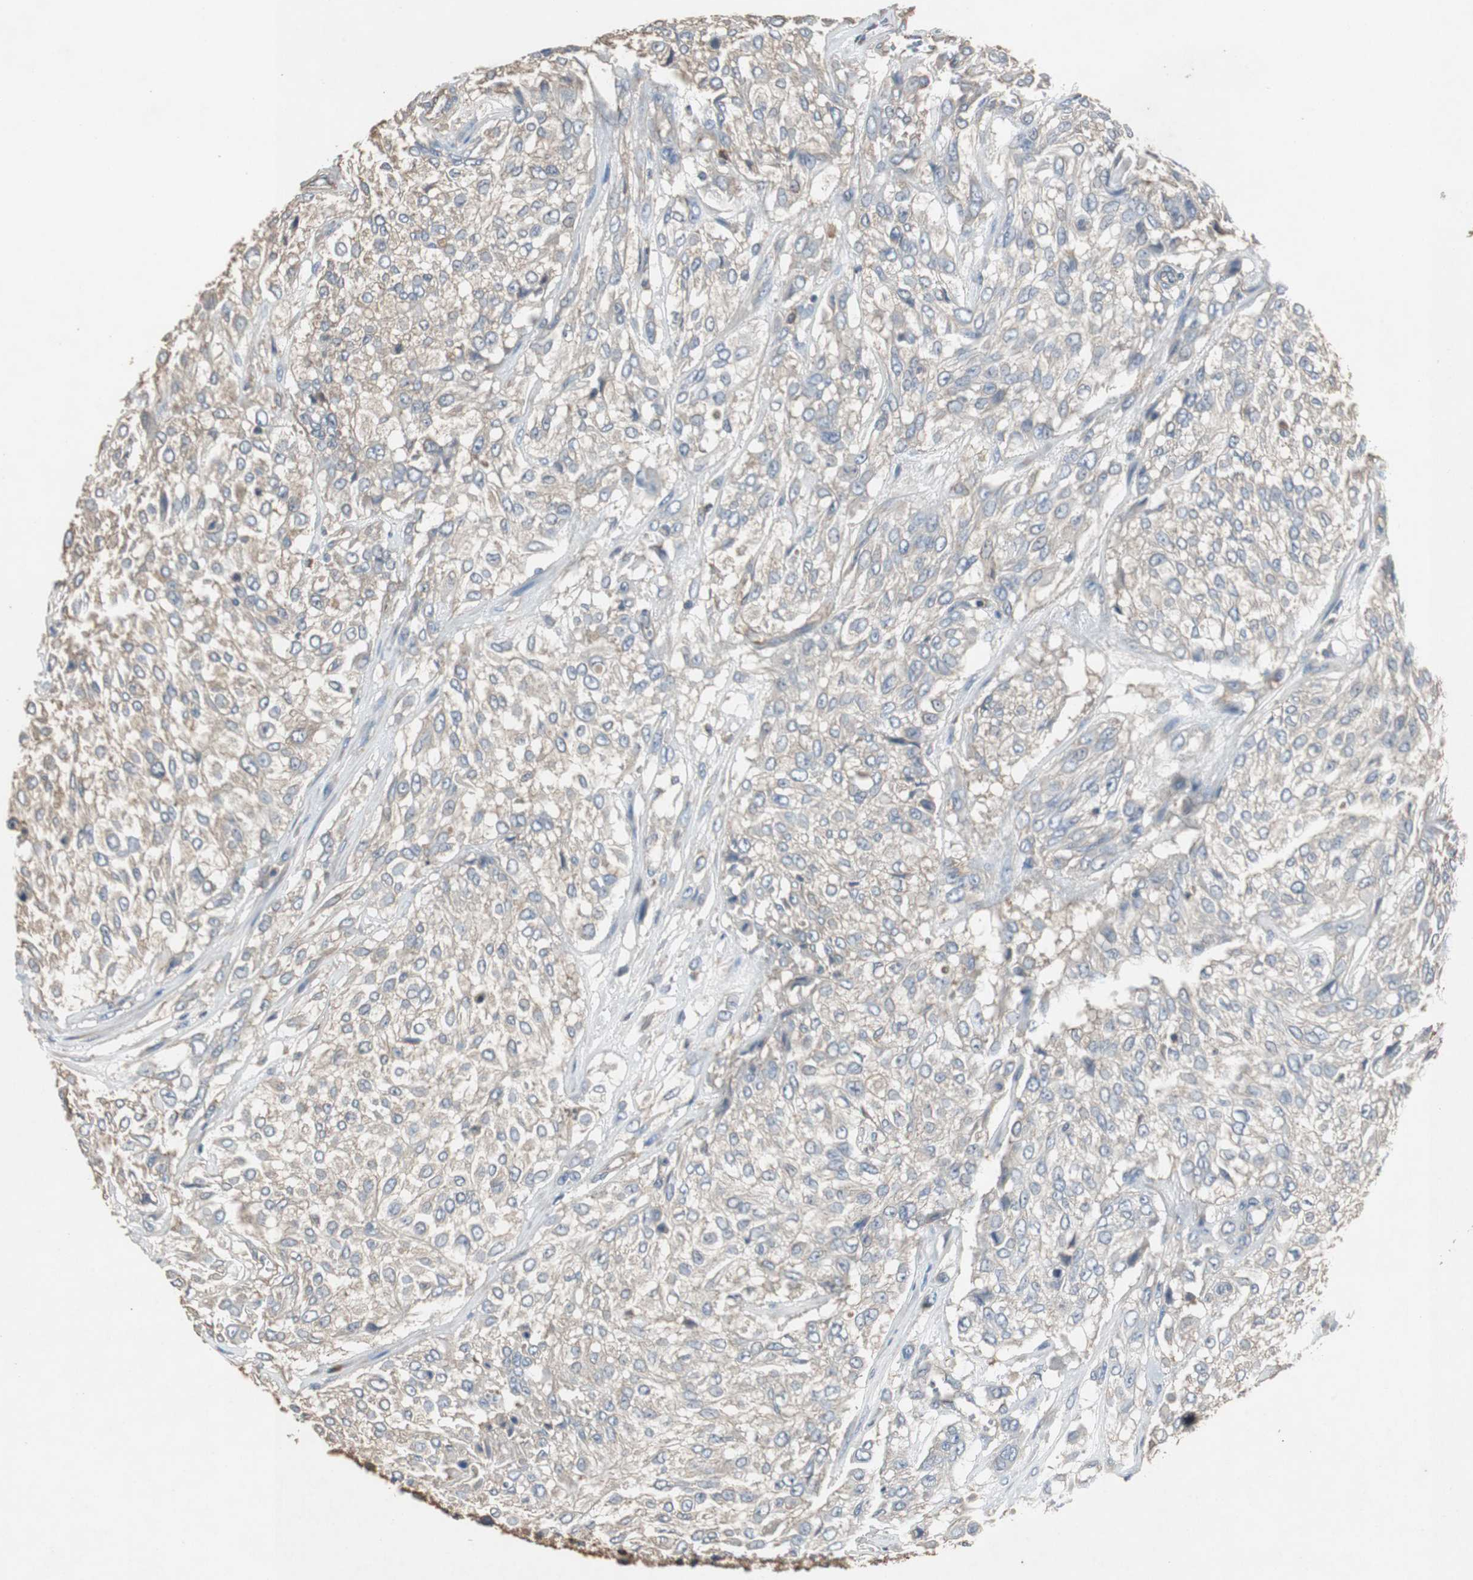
{"staining": {"intensity": "weak", "quantity": "25%-75%", "location": "cytoplasmic/membranous"}, "tissue": "urothelial cancer", "cell_type": "Tumor cells", "image_type": "cancer", "snomed": [{"axis": "morphology", "description": "Urothelial carcinoma, High grade"}, {"axis": "topography", "description": "Urinary bladder"}], "caption": "Immunohistochemistry (IHC) of high-grade urothelial carcinoma exhibits low levels of weak cytoplasmic/membranous staining in about 25%-75% of tumor cells. (DAB (3,3'-diaminobenzidine) IHC, brown staining for protein, blue staining for nuclei).", "gene": "TNFRSF14", "patient": {"sex": "male", "age": 57}}